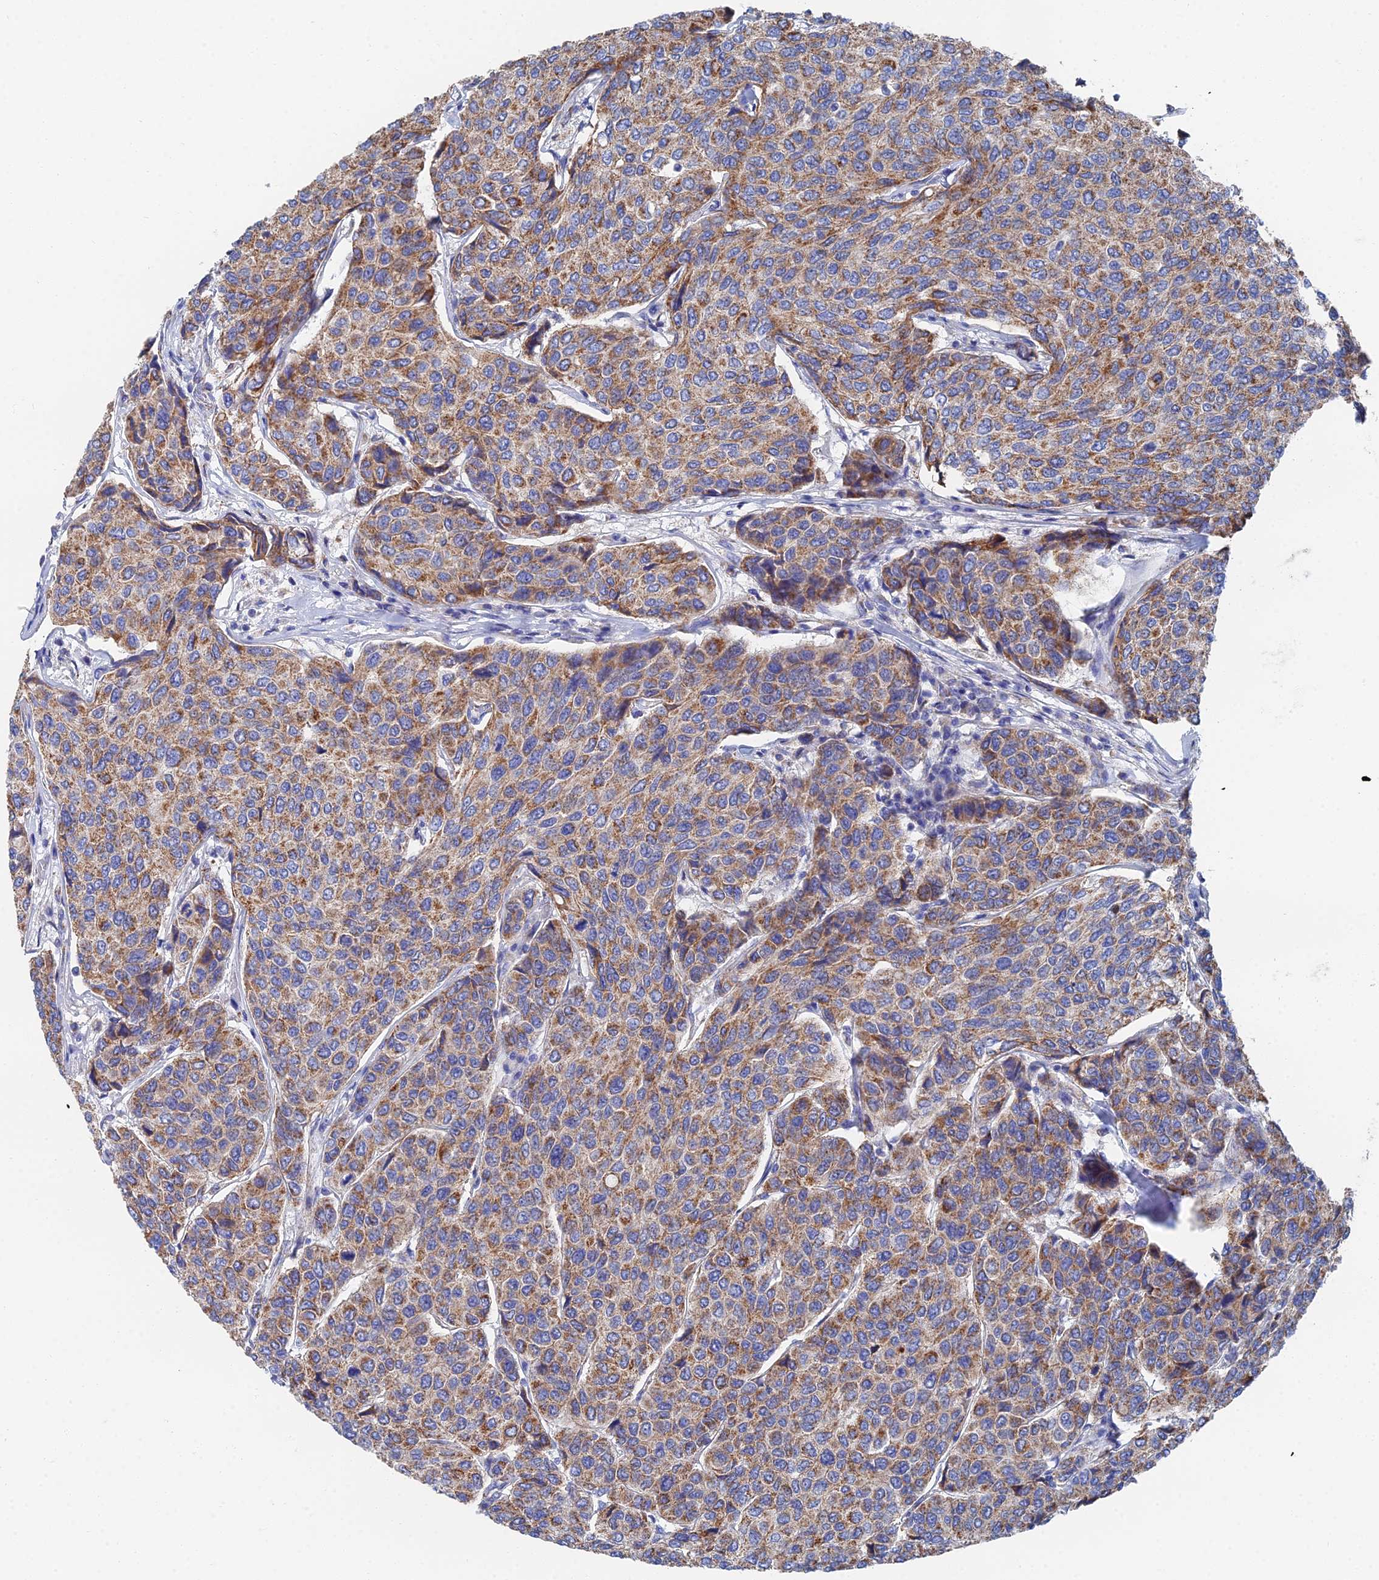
{"staining": {"intensity": "moderate", "quantity": ">75%", "location": "cytoplasmic/membranous"}, "tissue": "breast cancer", "cell_type": "Tumor cells", "image_type": "cancer", "snomed": [{"axis": "morphology", "description": "Duct carcinoma"}, {"axis": "topography", "description": "Breast"}], "caption": "Breast cancer stained for a protein demonstrates moderate cytoplasmic/membranous positivity in tumor cells. (DAB (3,3'-diaminobenzidine) = brown stain, brightfield microscopy at high magnification).", "gene": "IFT80", "patient": {"sex": "female", "age": 55}}